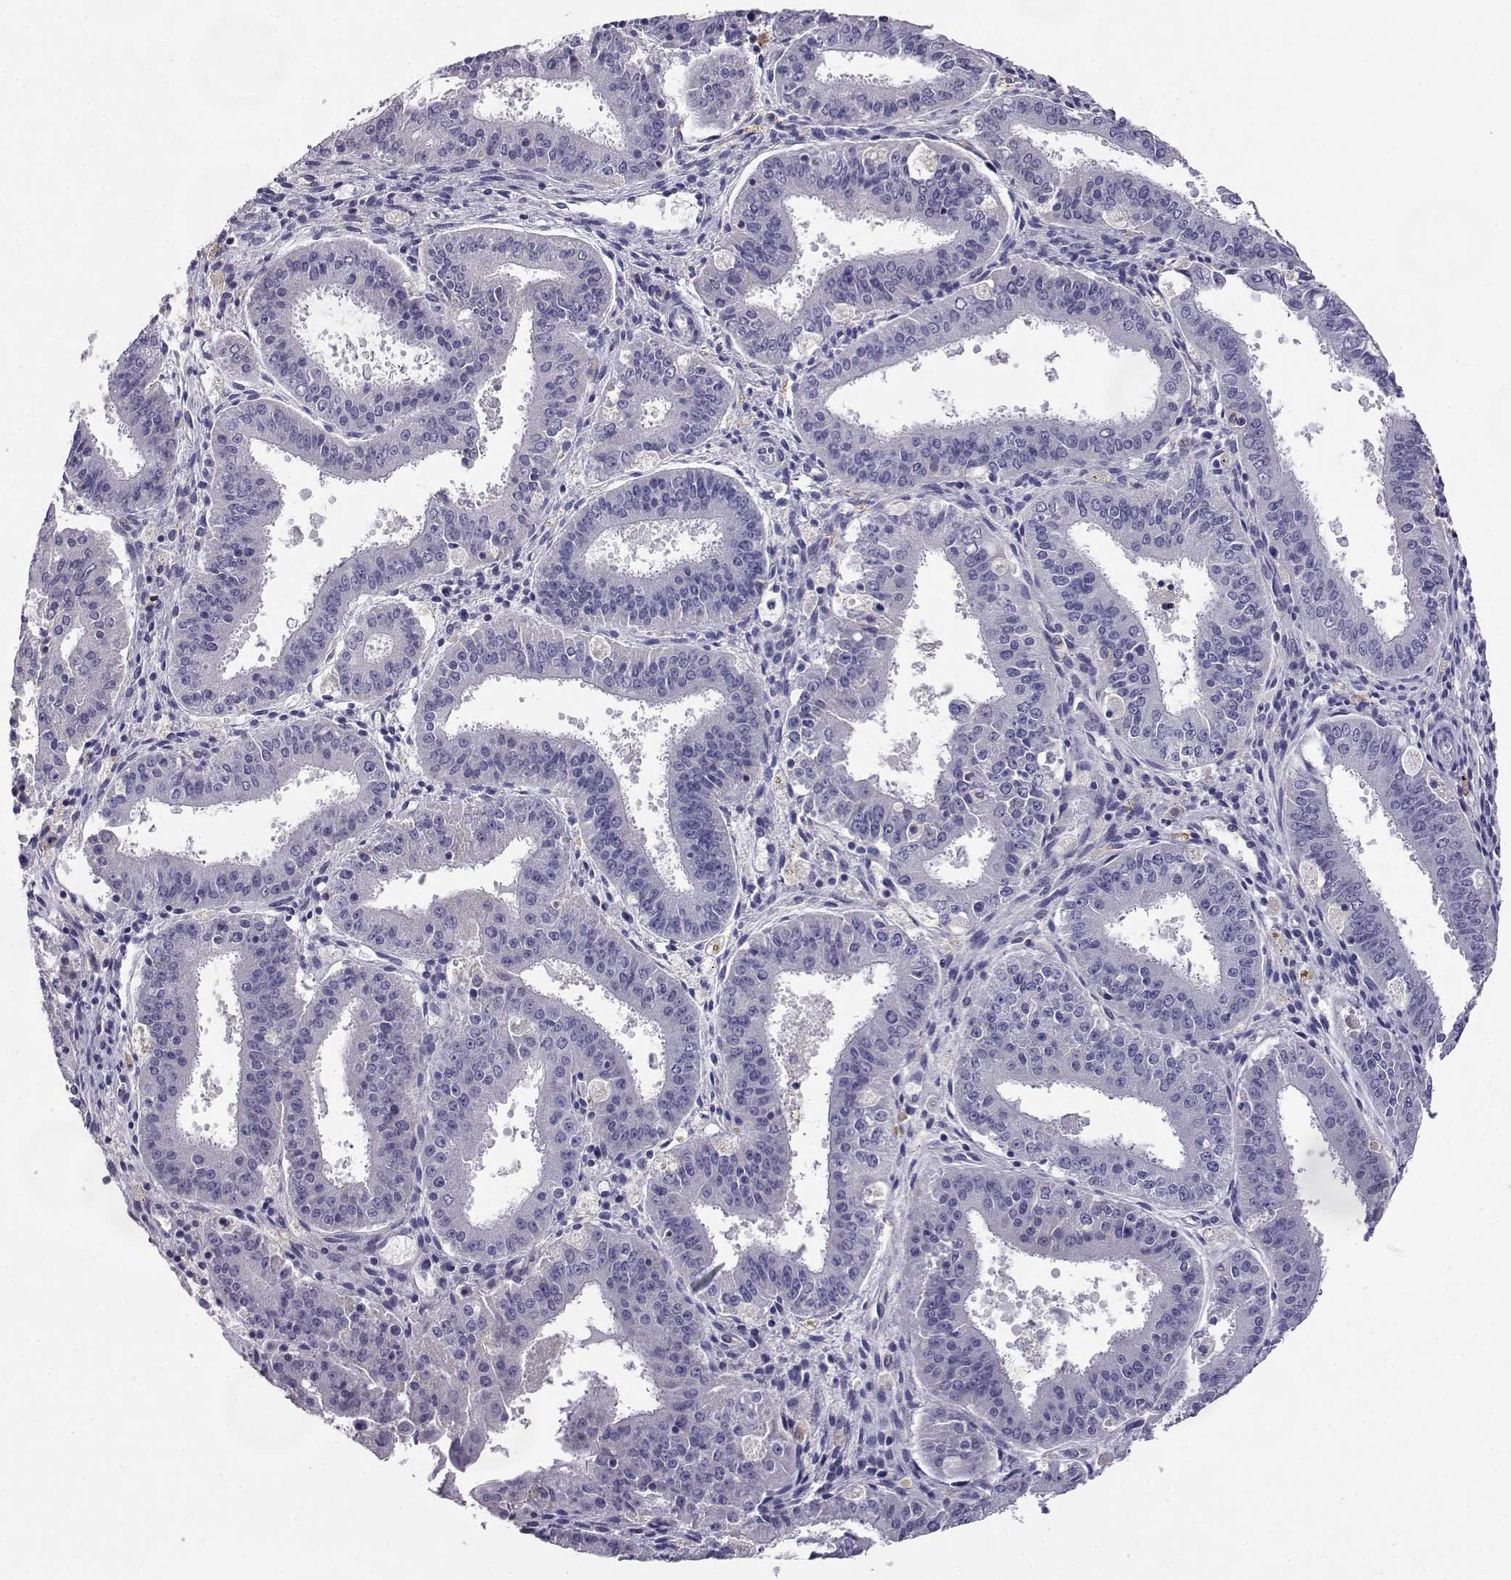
{"staining": {"intensity": "negative", "quantity": "none", "location": "none"}, "tissue": "ovarian cancer", "cell_type": "Tumor cells", "image_type": "cancer", "snomed": [{"axis": "morphology", "description": "Carcinoma, endometroid"}, {"axis": "topography", "description": "Ovary"}], "caption": "This is an IHC photomicrograph of human endometroid carcinoma (ovarian). There is no positivity in tumor cells.", "gene": "AKR1B1", "patient": {"sex": "female", "age": 42}}